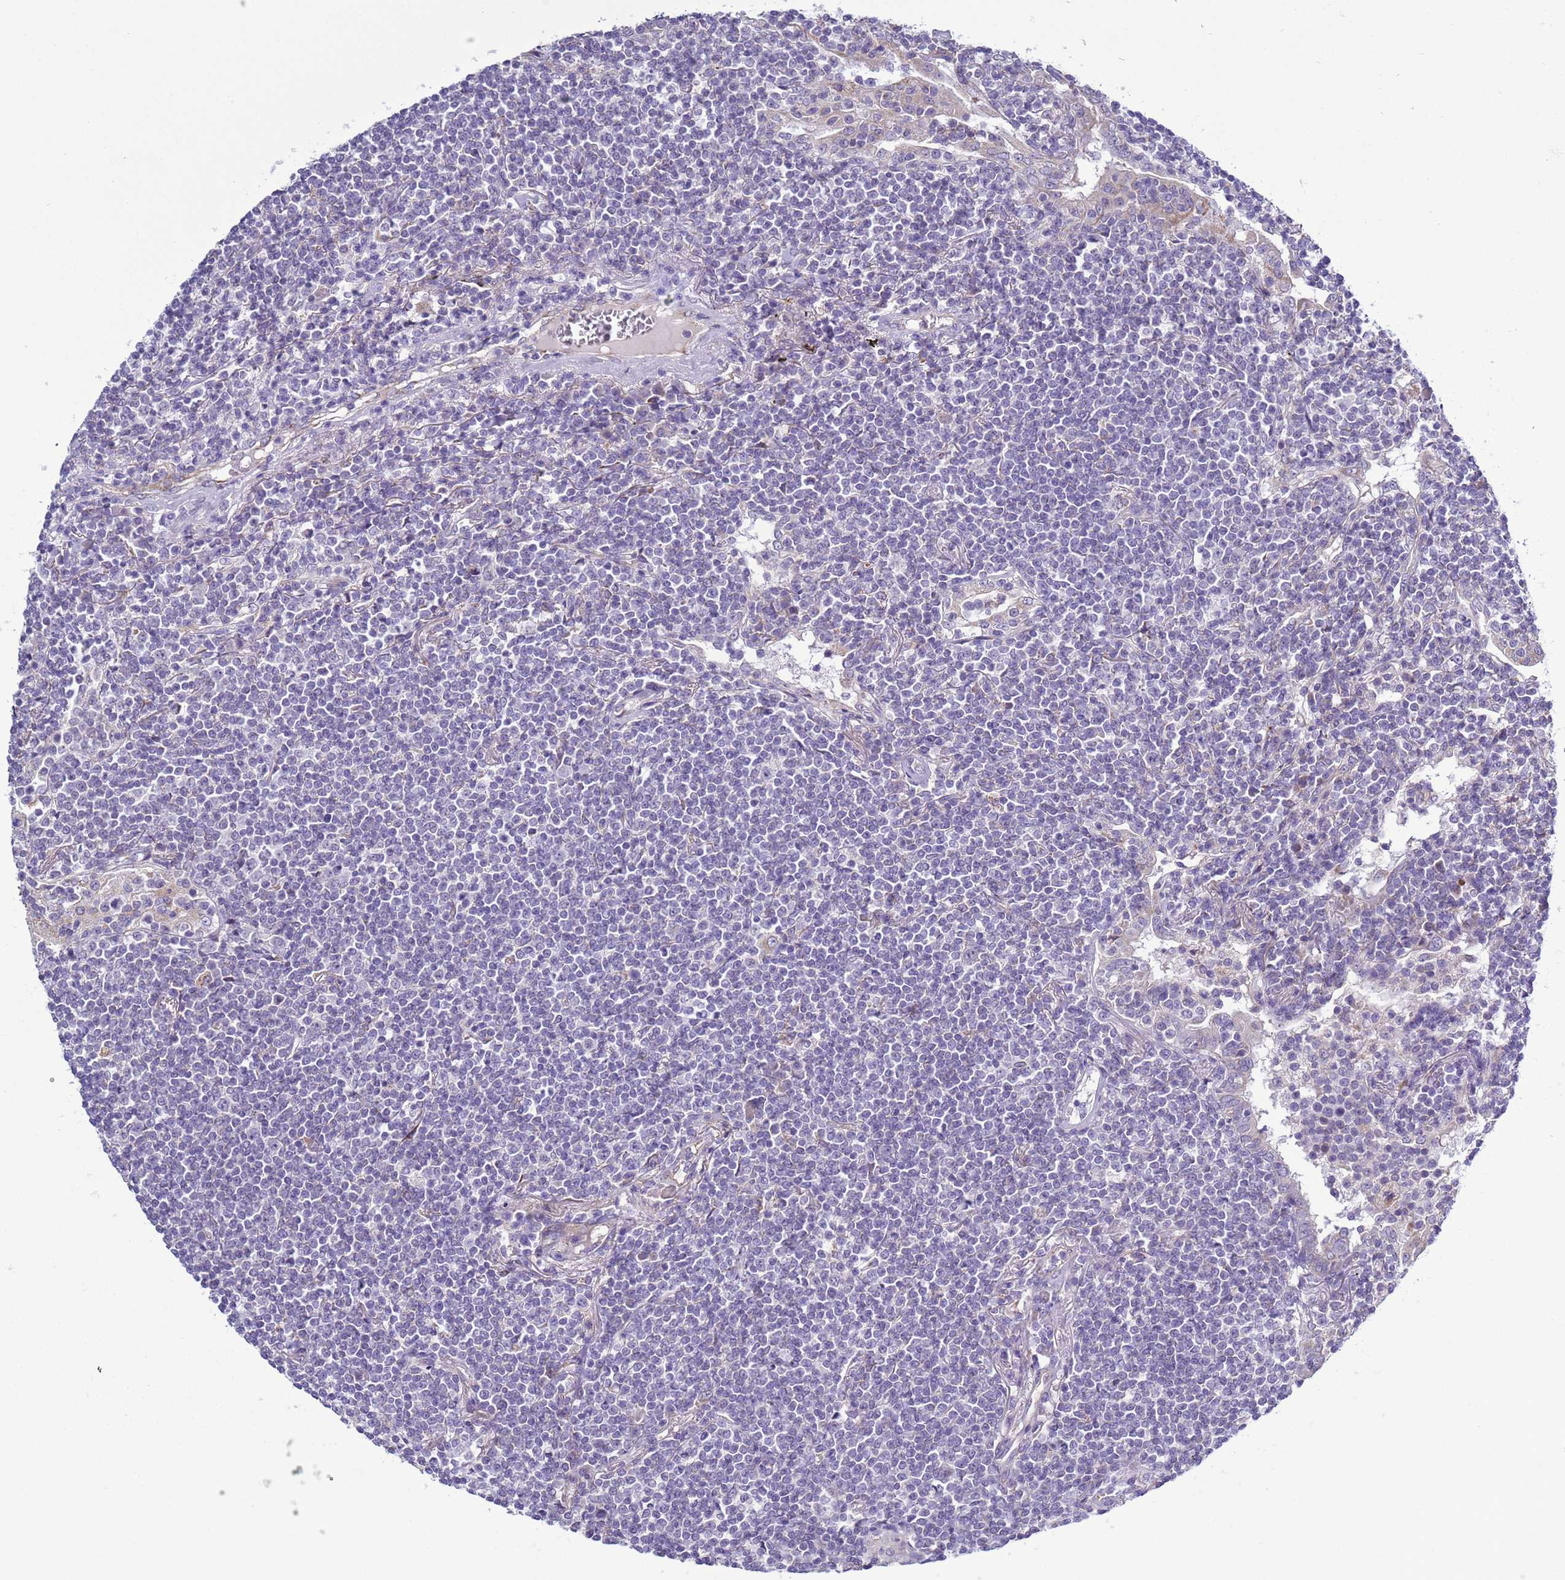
{"staining": {"intensity": "negative", "quantity": "none", "location": "none"}, "tissue": "lymphoma", "cell_type": "Tumor cells", "image_type": "cancer", "snomed": [{"axis": "morphology", "description": "Malignant lymphoma, non-Hodgkin's type, Low grade"}, {"axis": "topography", "description": "Lung"}], "caption": "There is no significant expression in tumor cells of lymphoma. (DAB (3,3'-diaminobenzidine) immunohistochemistry (IHC) with hematoxylin counter stain).", "gene": "ABHD17B", "patient": {"sex": "female", "age": 71}}